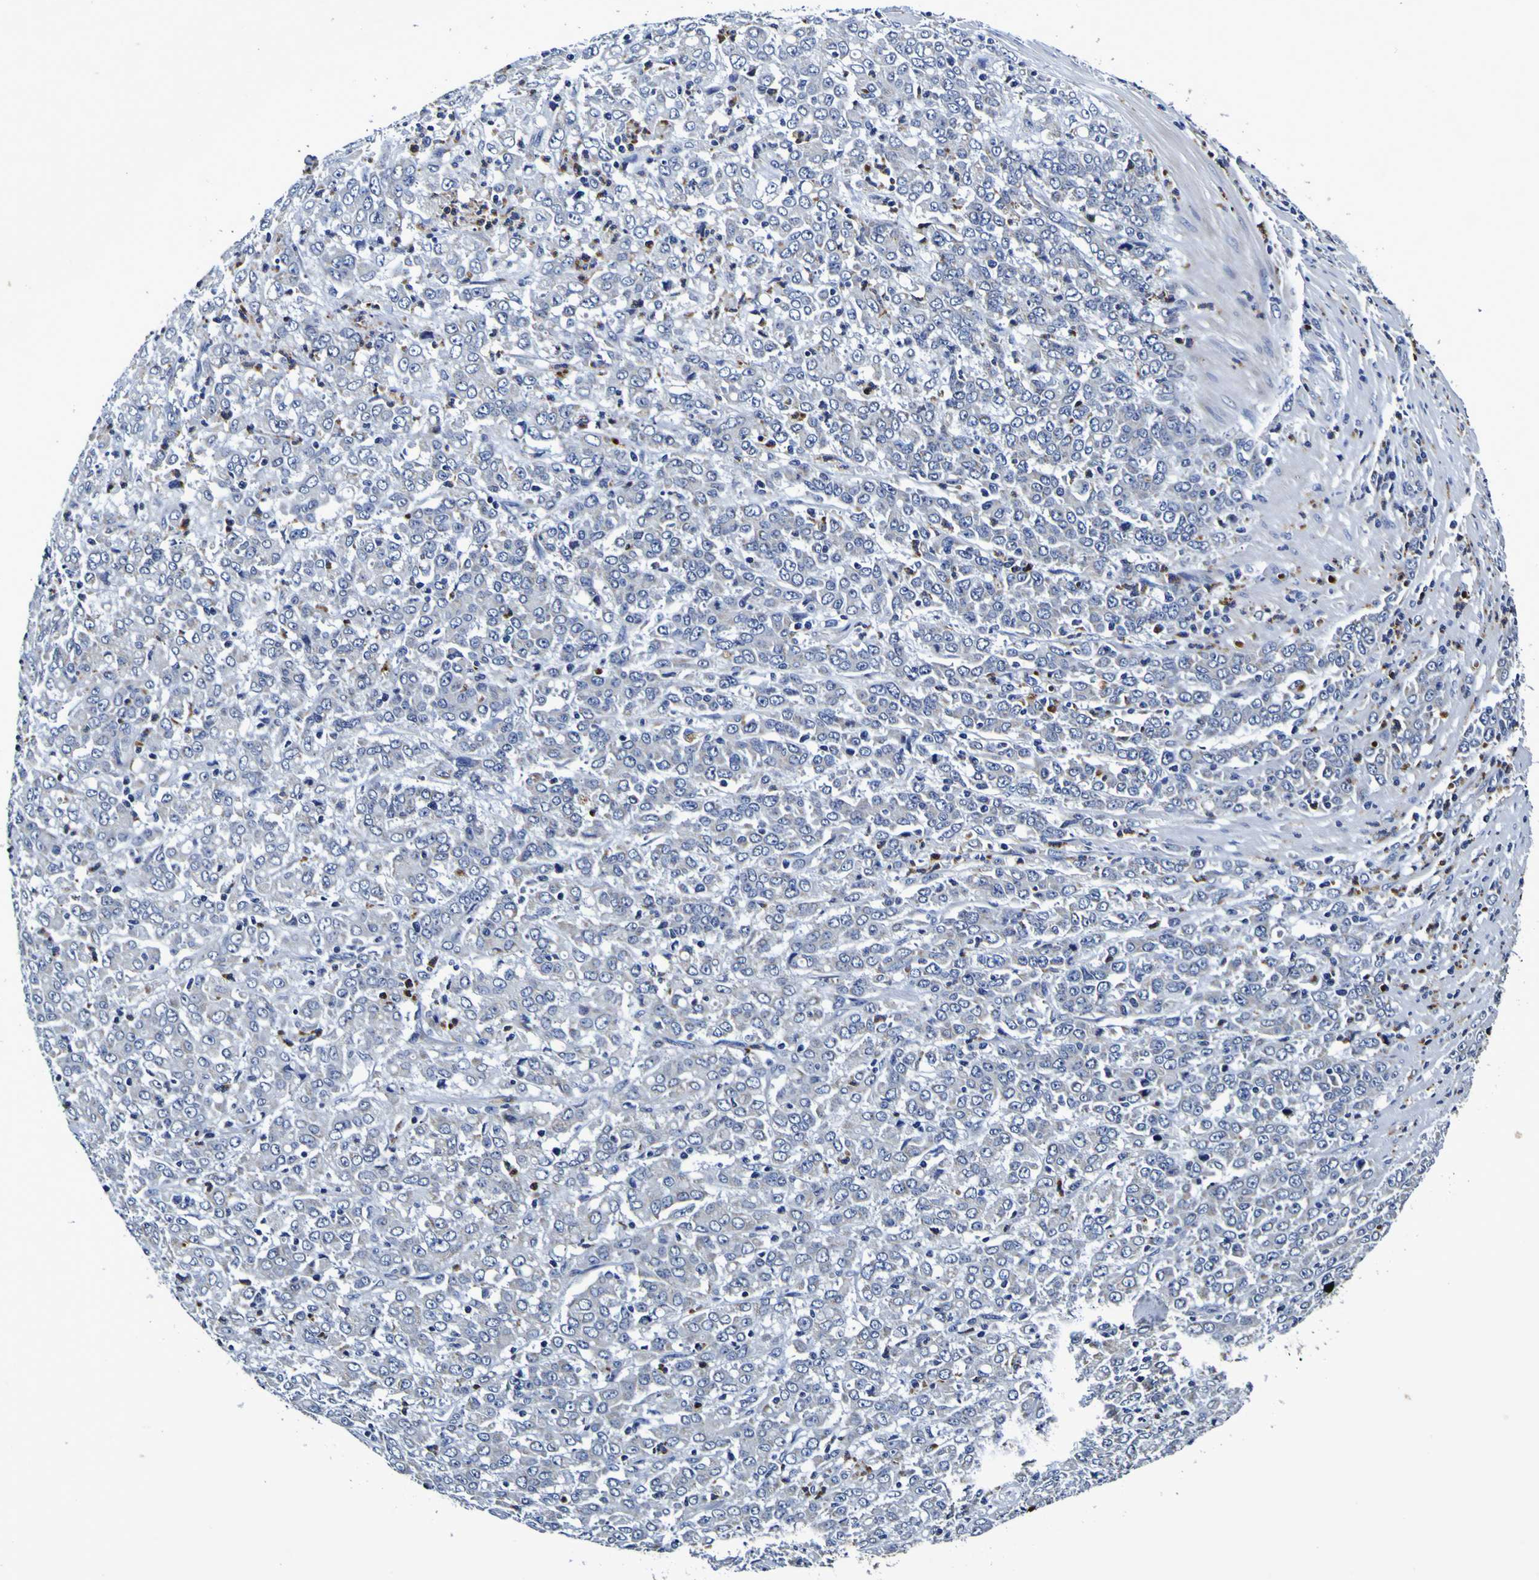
{"staining": {"intensity": "negative", "quantity": "none", "location": "none"}, "tissue": "stomach cancer", "cell_type": "Tumor cells", "image_type": "cancer", "snomed": [{"axis": "morphology", "description": "Adenocarcinoma, NOS"}, {"axis": "topography", "description": "Stomach, lower"}], "caption": "High power microscopy histopathology image of an immunohistochemistry (IHC) image of stomach cancer, revealing no significant positivity in tumor cells. (IHC, brightfield microscopy, high magnification).", "gene": "PANK4", "patient": {"sex": "female", "age": 71}}